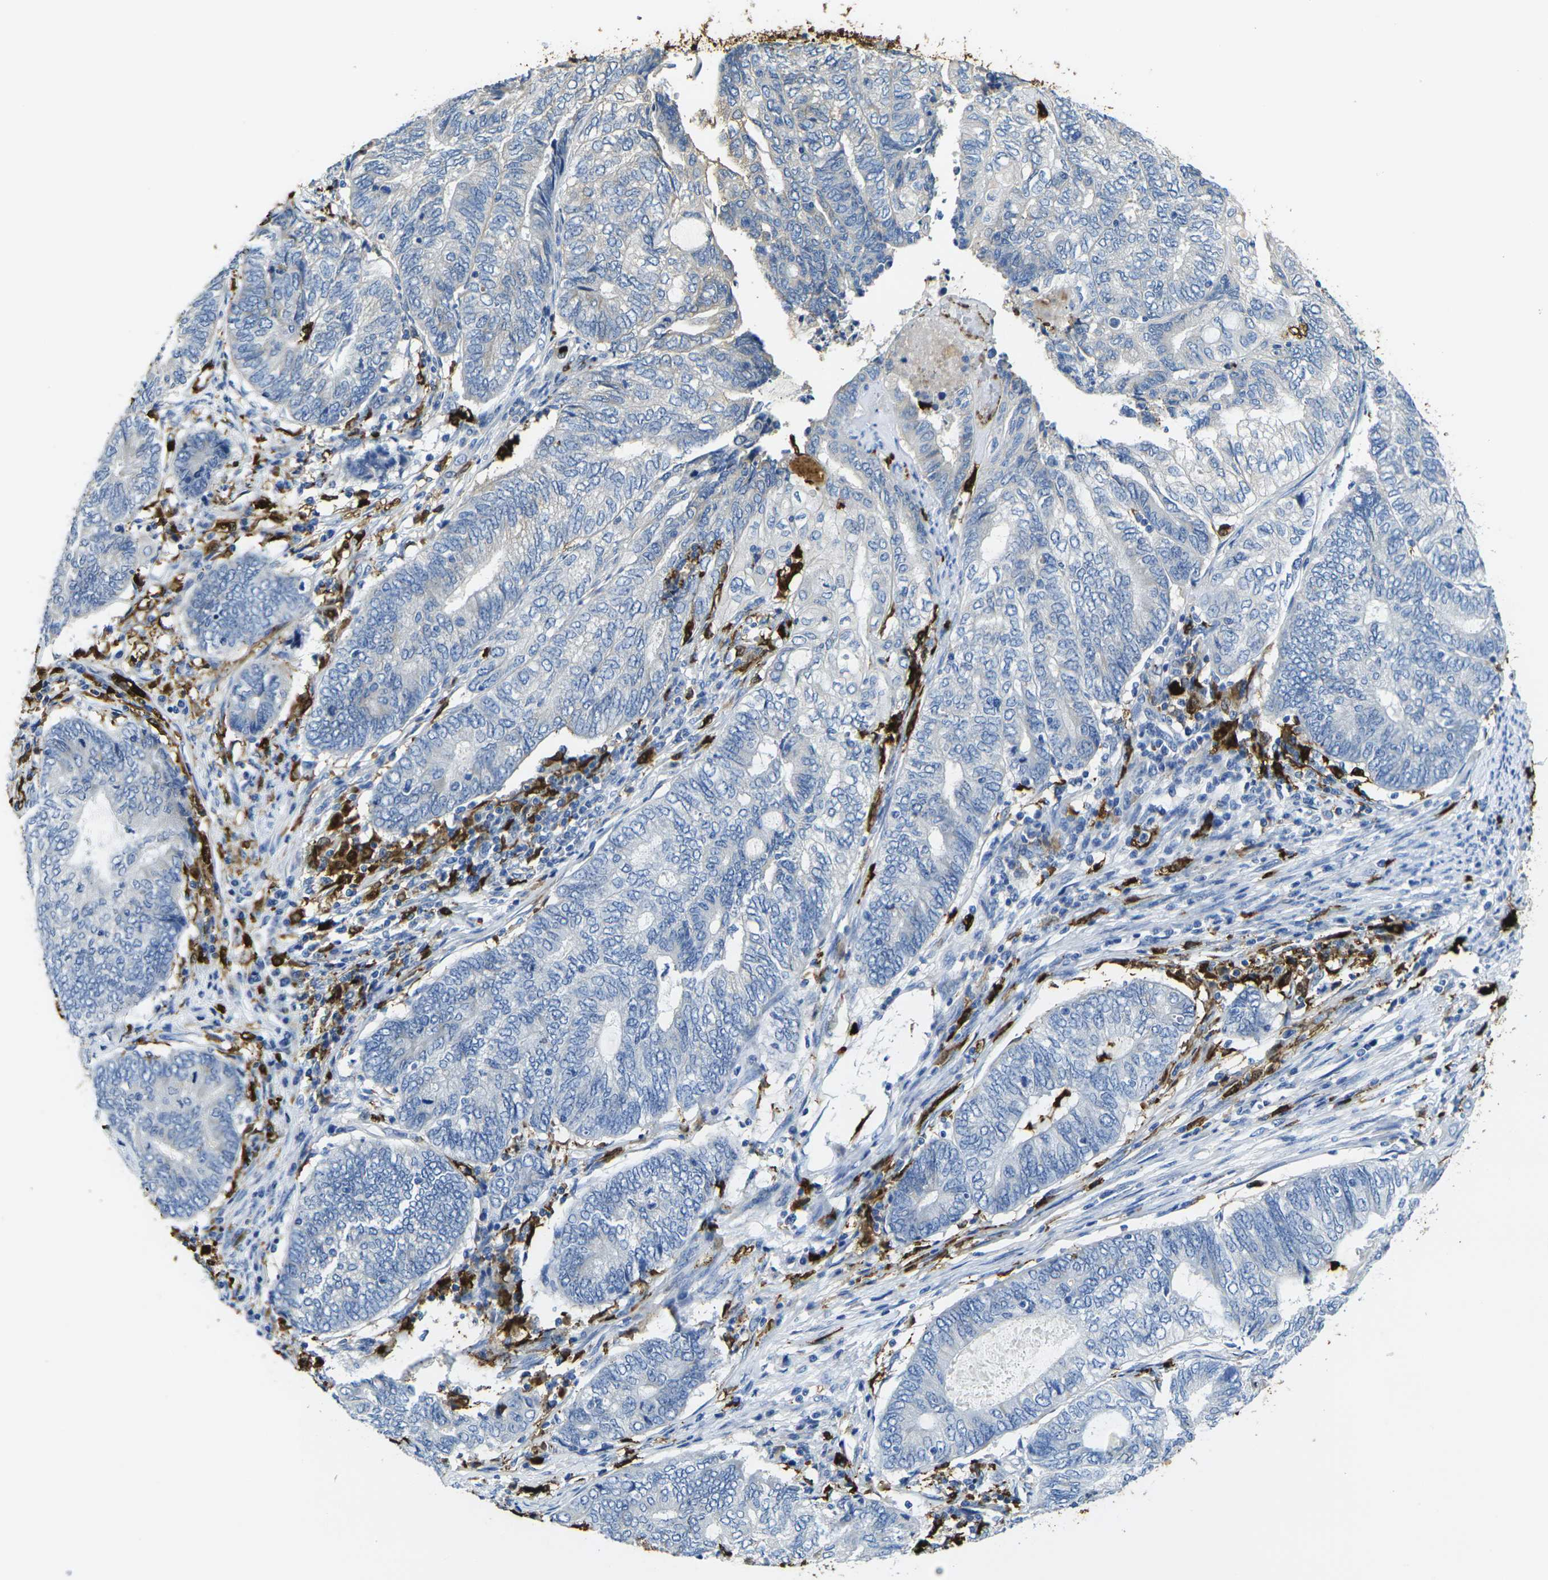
{"staining": {"intensity": "moderate", "quantity": "<25%", "location": "cytoplasmic/membranous"}, "tissue": "endometrial cancer", "cell_type": "Tumor cells", "image_type": "cancer", "snomed": [{"axis": "morphology", "description": "Adenocarcinoma, NOS"}, {"axis": "topography", "description": "Uterus"}, {"axis": "topography", "description": "Endometrium"}], "caption": "A high-resolution image shows immunohistochemistry (IHC) staining of adenocarcinoma (endometrial), which shows moderate cytoplasmic/membranous staining in approximately <25% of tumor cells. (DAB IHC with brightfield microscopy, high magnification).", "gene": "S100A9", "patient": {"sex": "female", "age": 70}}